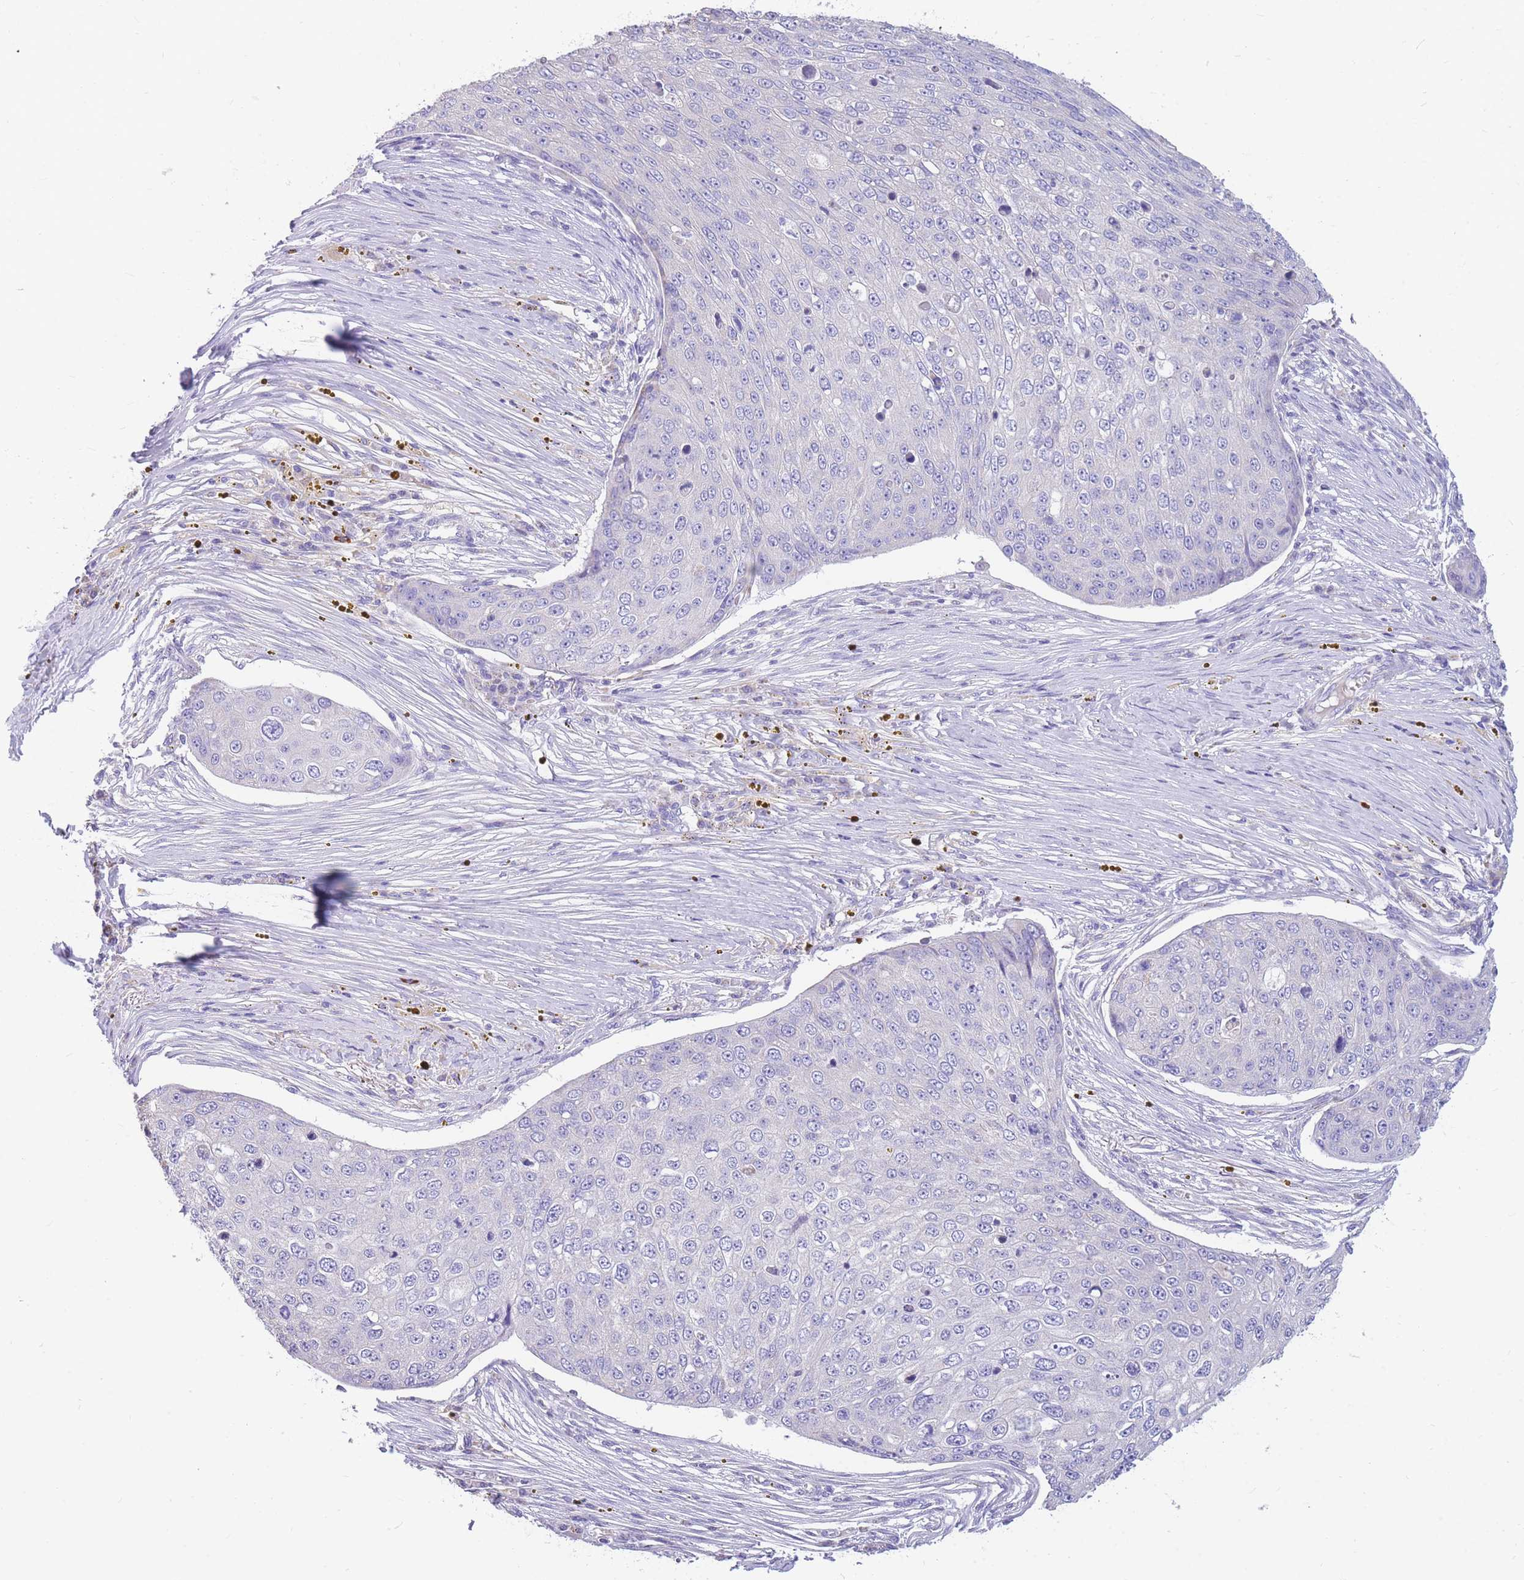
{"staining": {"intensity": "negative", "quantity": "none", "location": "none"}, "tissue": "skin cancer", "cell_type": "Tumor cells", "image_type": "cancer", "snomed": [{"axis": "morphology", "description": "Squamous cell carcinoma, NOS"}, {"axis": "topography", "description": "Skin"}], "caption": "Squamous cell carcinoma (skin) stained for a protein using immunohistochemistry demonstrates no expression tumor cells.", "gene": "DHRS11", "patient": {"sex": "male", "age": 71}}